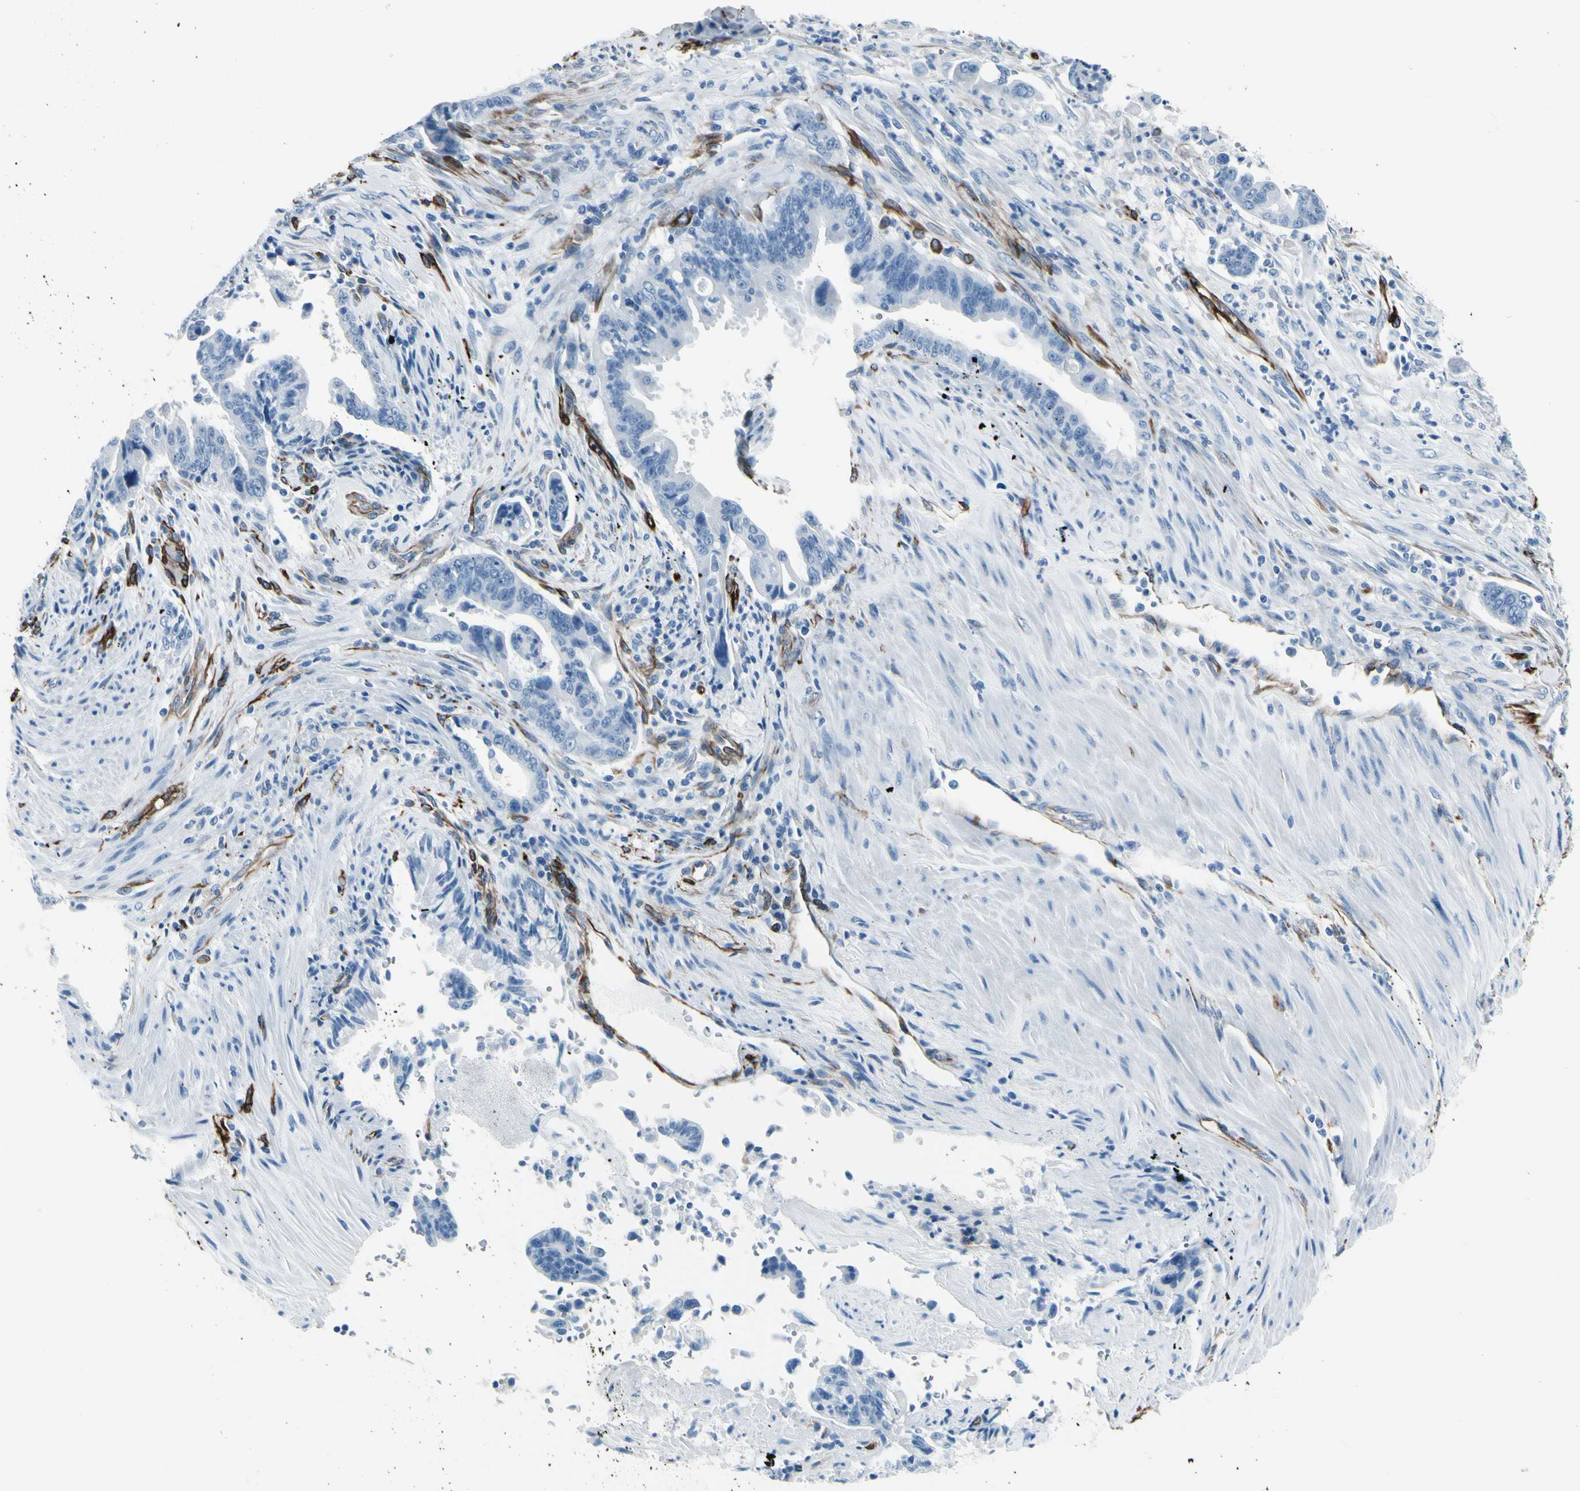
{"staining": {"intensity": "negative", "quantity": "none", "location": "none"}, "tissue": "pancreatic cancer", "cell_type": "Tumor cells", "image_type": "cancer", "snomed": [{"axis": "morphology", "description": "Adenocarcinoma, NOS"}, {"axis": "topography", "description": "Pancreas"}], "caption": "Pancreatic cancer (adenocarcinoma) was stained to show a protein in brown. There is no significant positivity in tumor cells. The staining was performed using DAB to visualize the protein expression in brown, while the nuclei were stained in blue with hematoxylin (Magnification: 20x).", "gene": "PTH2R", "patient": {"sex": "male", "age": 70}}